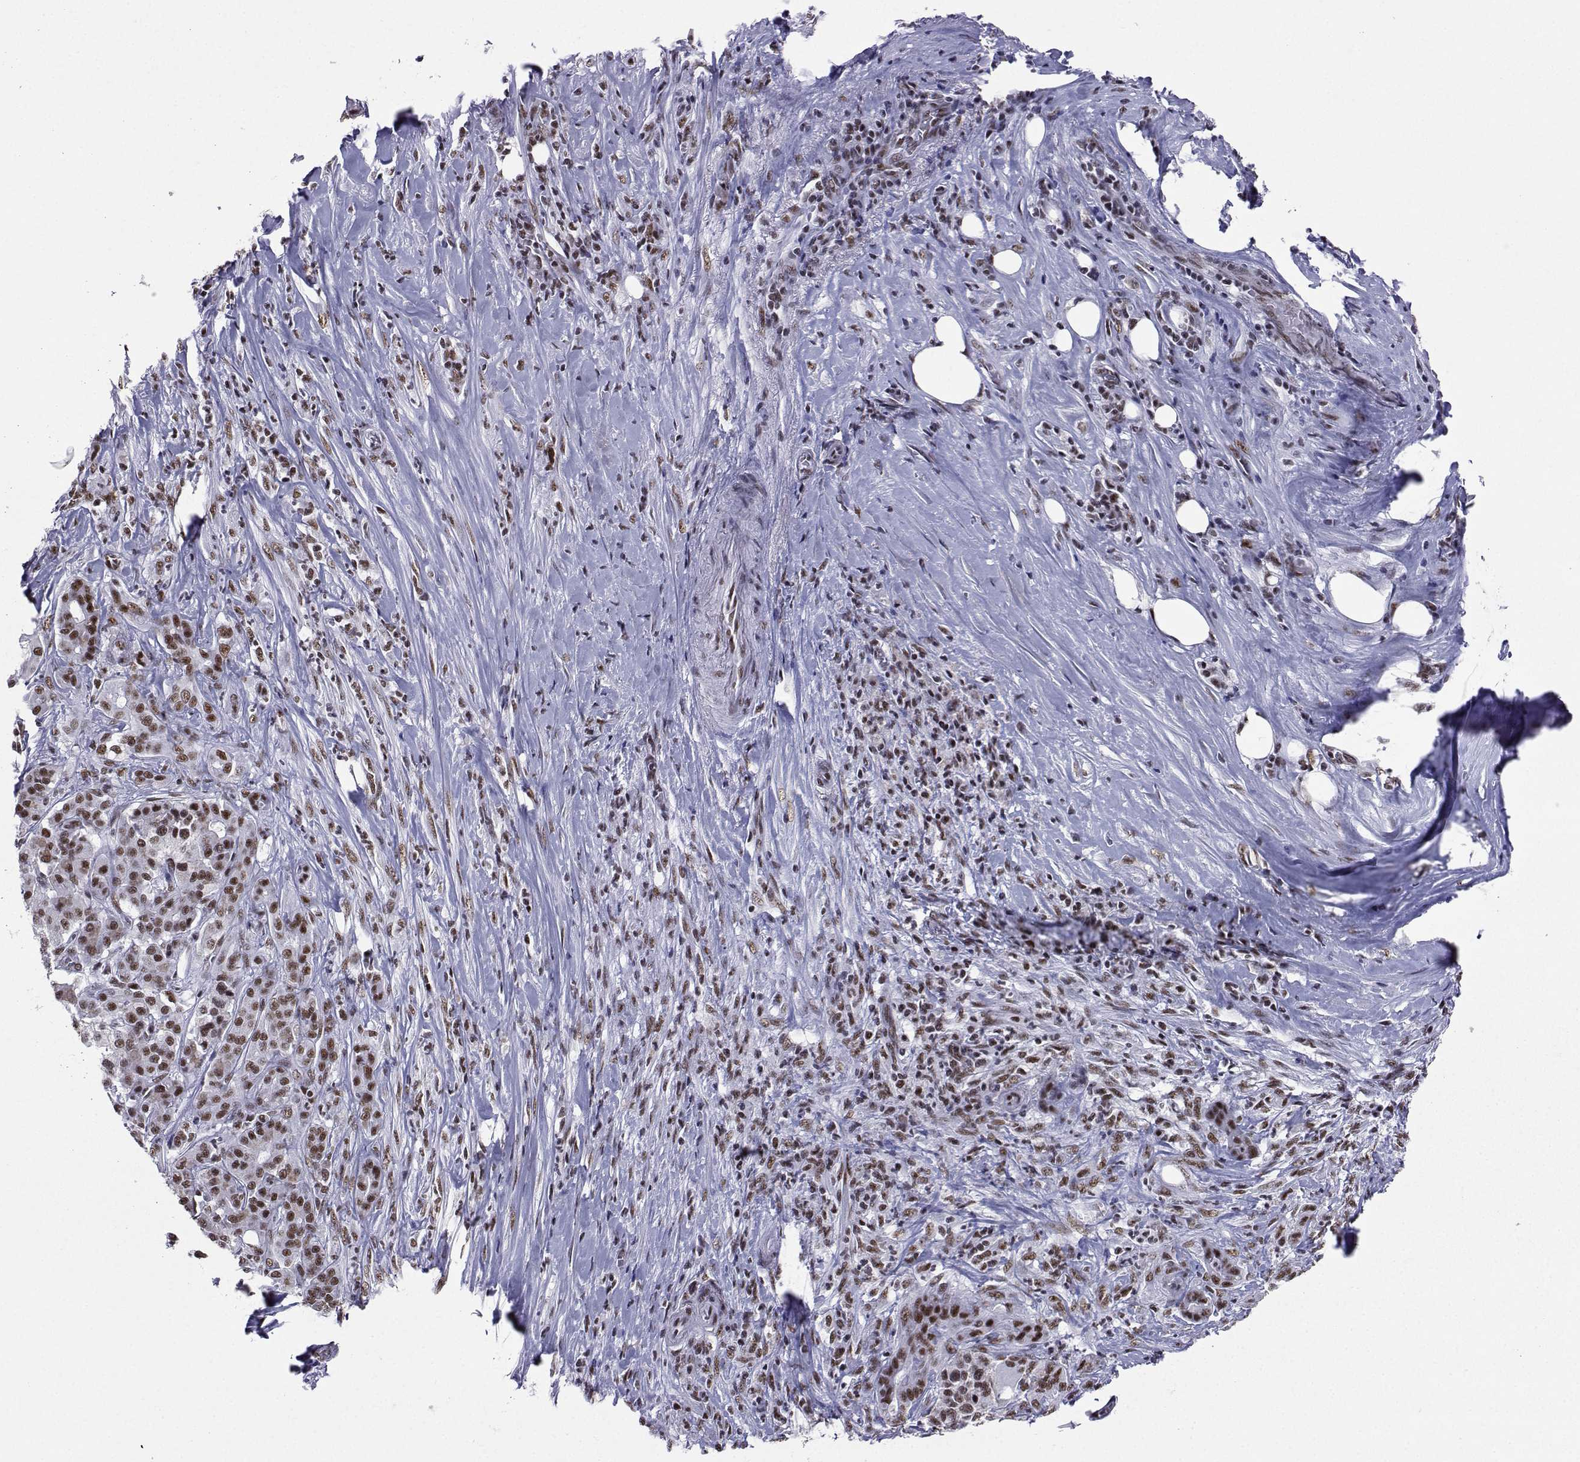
{"staining": {"intensity": "weak", "quantity": ">75%", "location": "nuclear"}, "tissue": "pancreatic cancer", "cell_type": "Tumor cells", "image_type": "cancer", "snomed": [{"axis": "morphology", "description": "Adenocarcinoma, NOS"}, {"axis": "topography", "description": "Pancreas"}], "caption": "Adenocarcinoma (pancreatic) stained for a protein displays weak nuclear positivity in tumor cells.", "gene": "SNRPB2", "patient": {"sex": "male", "age": 57}}